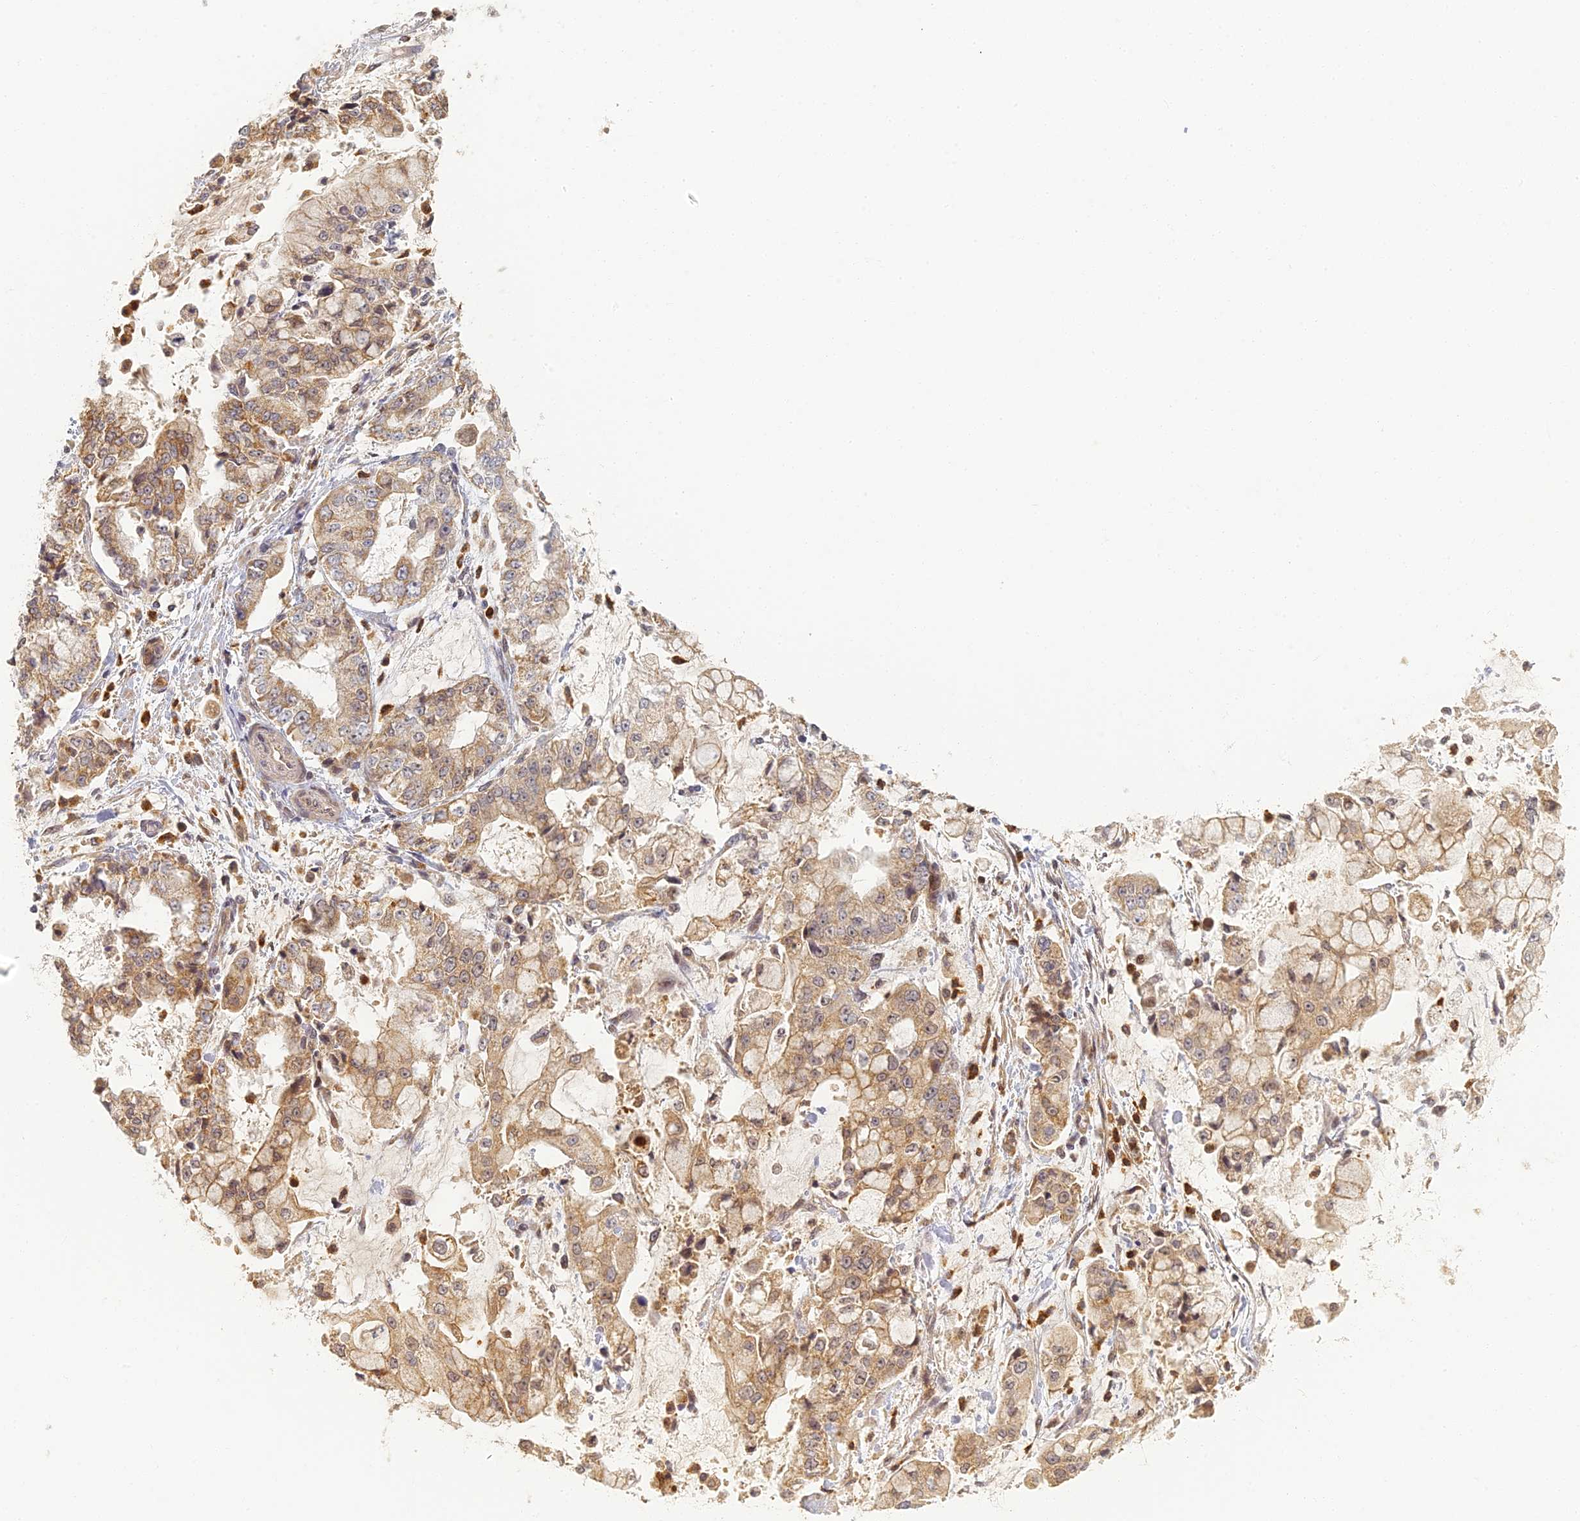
{"staining": {"intensity": "moderate", "quantity": ">75%", "location": "cytoplasmic/membranous"}, "tissue": "stomach cancer", "cell_type": "Tumor cells", "image_type": "cancer", "snomed": [{"axis": "morphology", "description": "Adenocarcinoma, NOS"}, {"axis": "topography", "description": "Stomach"}], "caption": "Stomach cancer stained with a protein marker exhibits moderate staining in tumor cells.", "gene": "RGL3", "patient": {"sex": "male", "age": 76}}